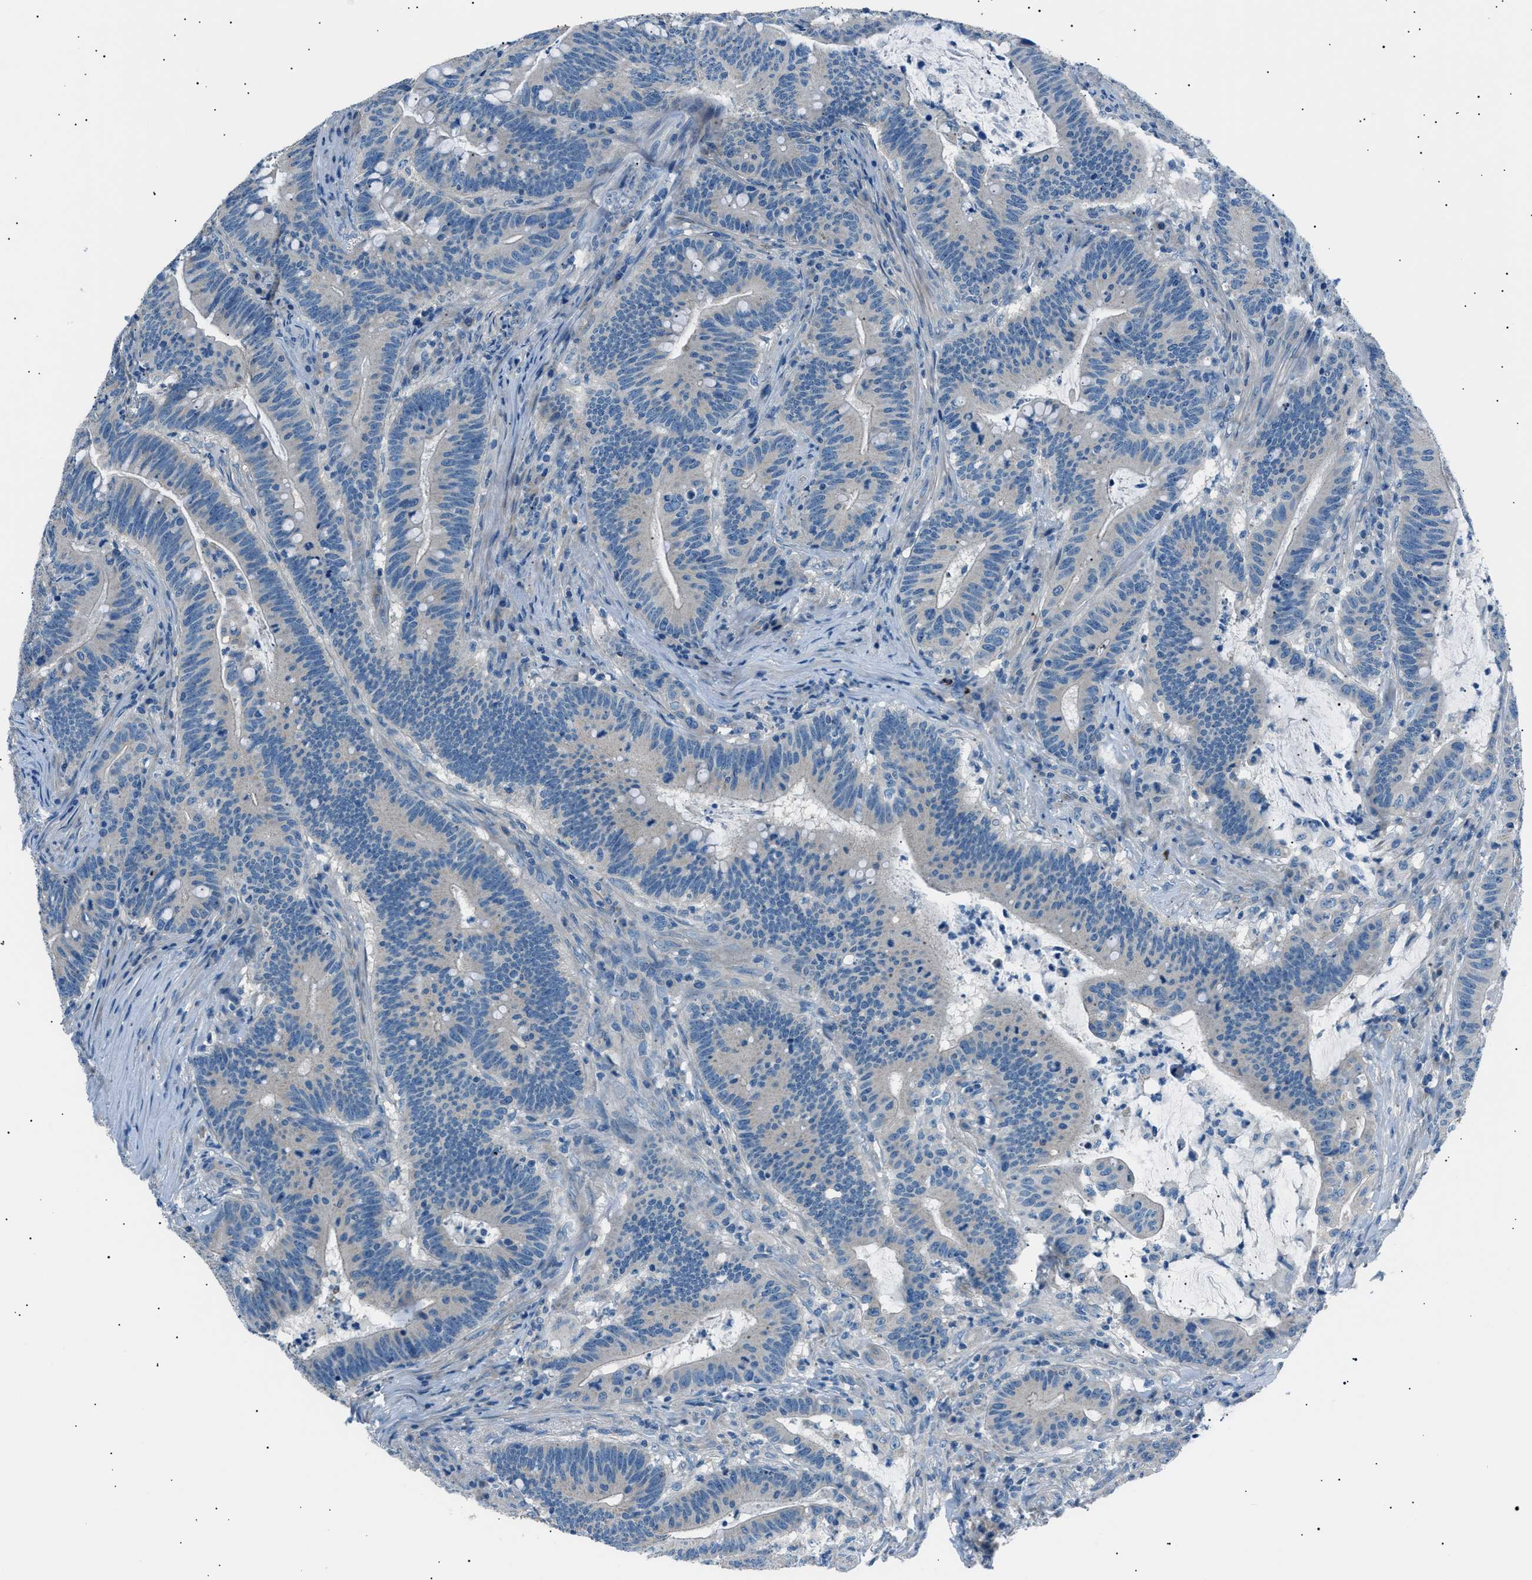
{"staining": {"intensity": "negative", "quantity": "none", "location": "none"}, "tissue": "colorectal cancer", "cell_type": "Tumor cells", "image_type": "cancer", "snomed": [{"axis": "morphology", "description": "Normal tissue, NOS"}, {"axis": "morphology", "description": "Adenocarcinoma, NOS"}, {"axis": "topography", "description": "Colon"}], "caption": "DAB immunohistochemical staining of human colorectal adenocarcinoma shows no significant positivity in tumor cells.", "gene": "LRRC37B", "patient": {"sex": "female", "age": 66}}